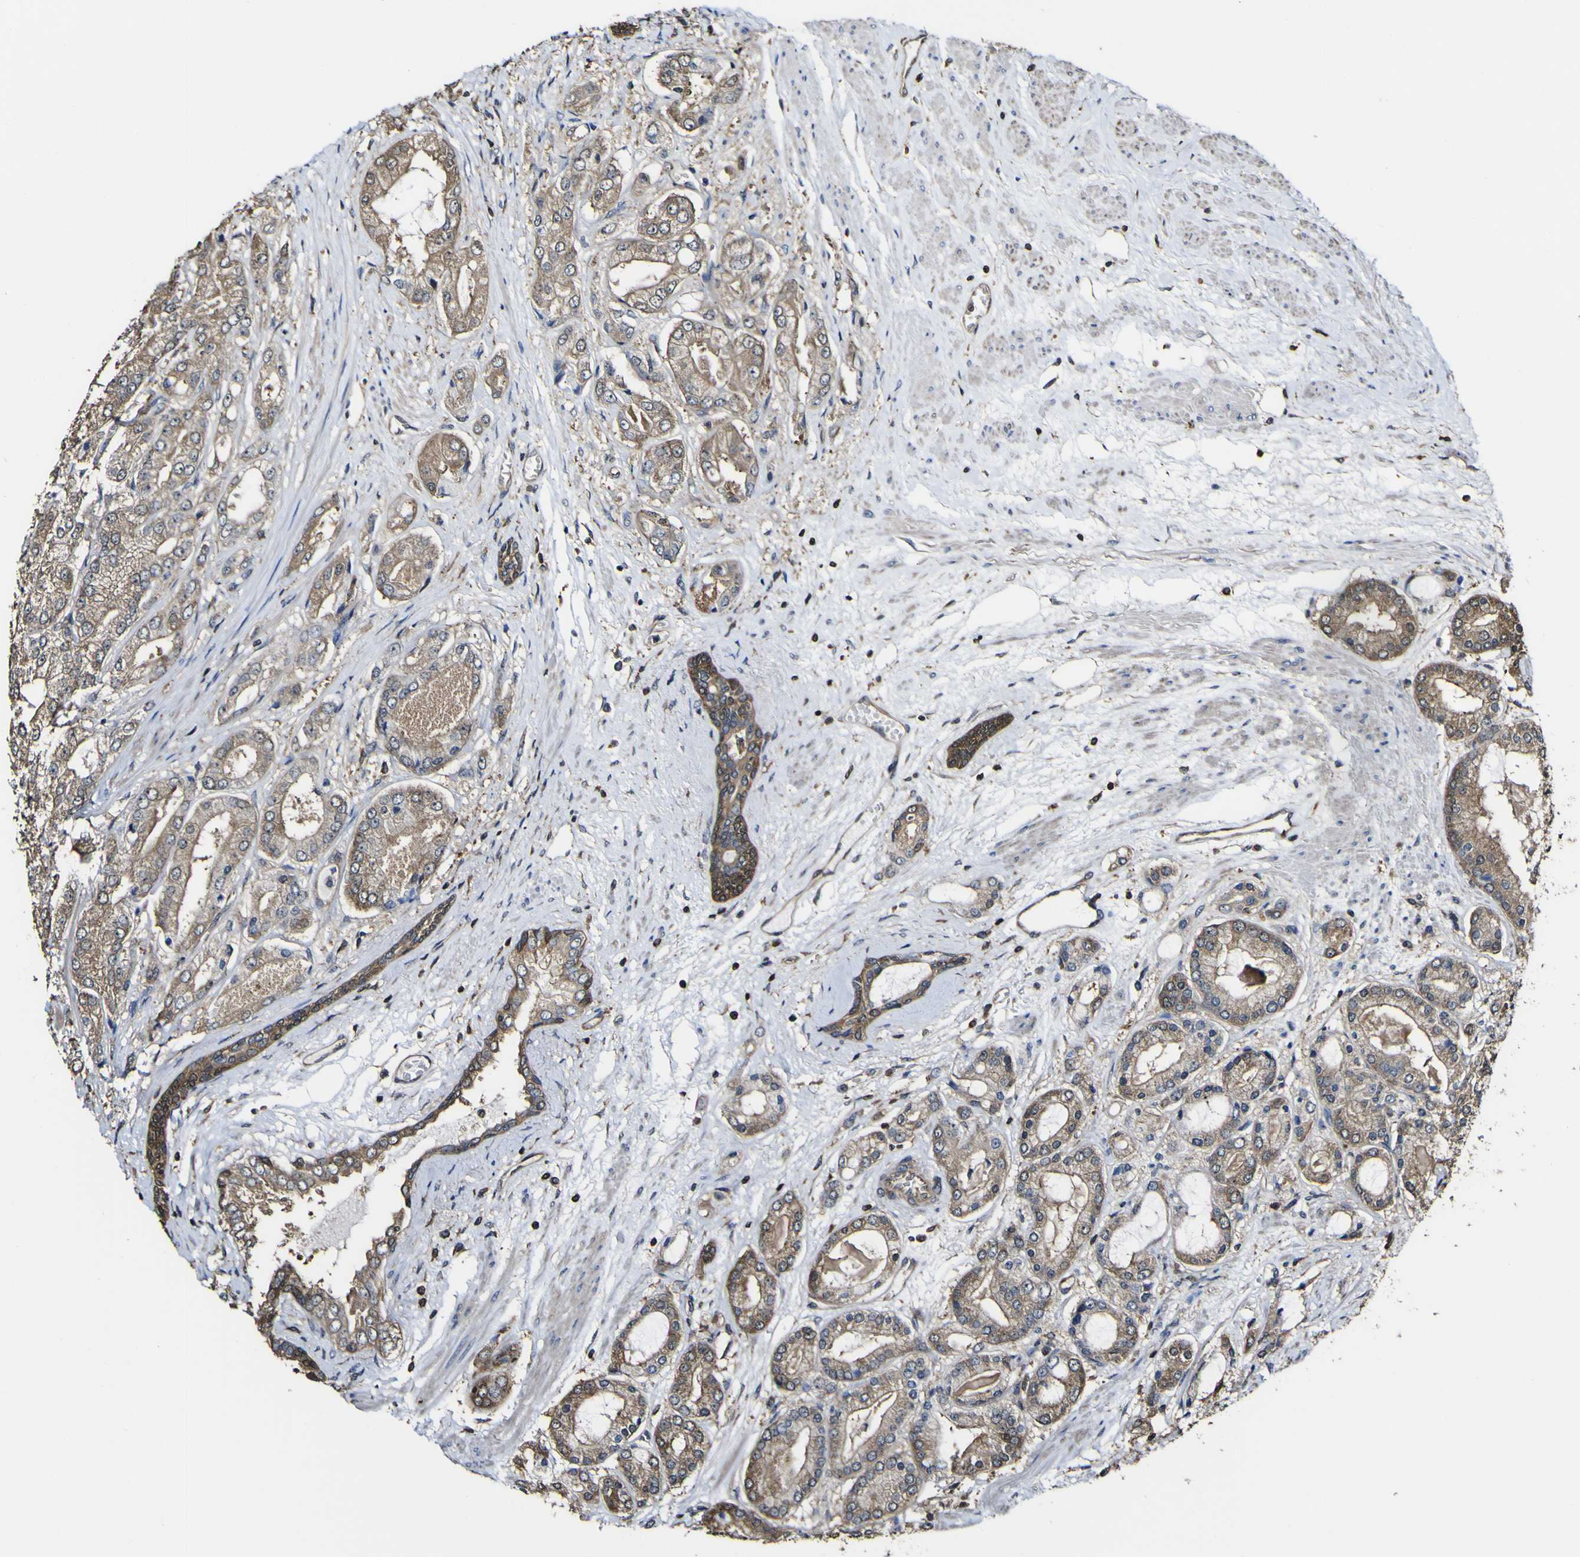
{"staining": {"intensity": "moderate", "quantity": ">75%", "location": "cytoplasmic/membranous"}, "tissue": "prostate cancer", "cell_type": "Tumor cells", "image_type": "cancer", "snomed": [{"axis": "morphology", "description": "Adenocarcinoma, High grade"}, {"axis": "topography", "description": "Prostate"}], "caption": "This photomicrograph demonstrates adenocarcinoma (high-grade) (prostate) stained with immunohistochemistry to label a protein in brown. The cytoplasmic/membranous of tumor cells show moderate positivity for the protein. Nuclei are counter-stained blue.", "gene": "PTPRR", "patient": {"sex": "male", "age": 59}}